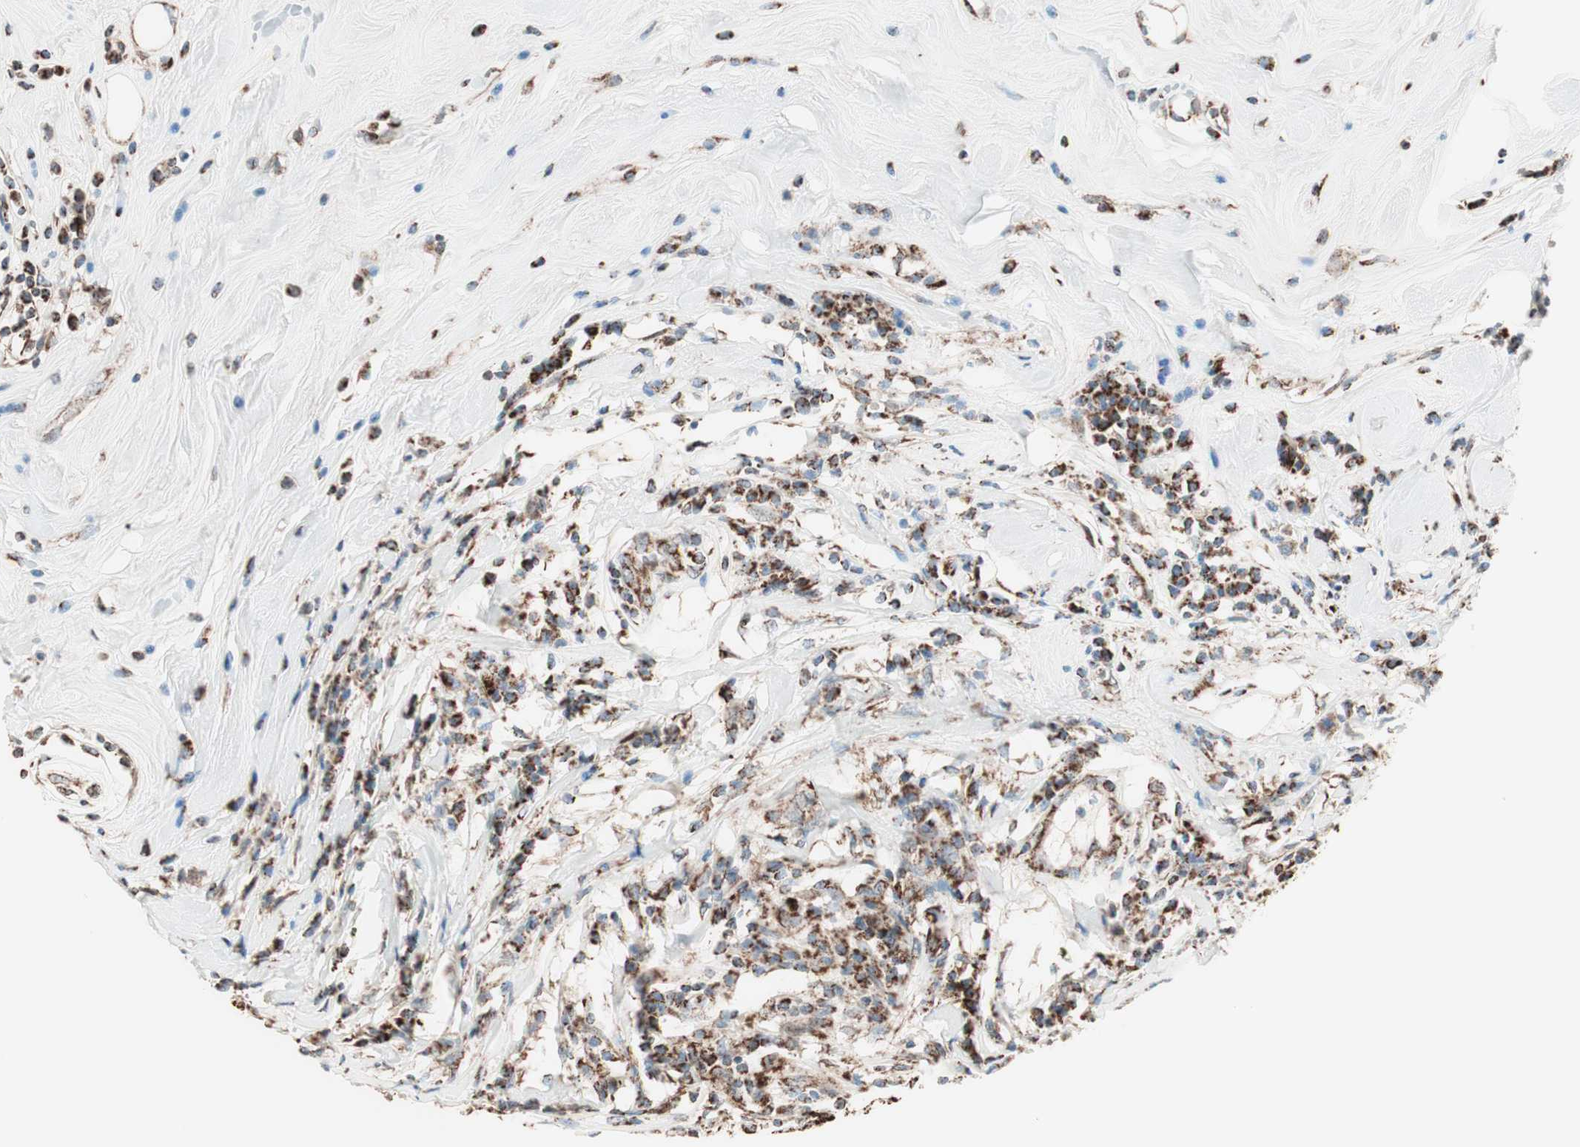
{"staining": {"intensity": "strong", "quantity": ">75%", "location": "cytoplasmic/membranous"}, "tissue": "breast cancer", "cell_type": "Tumor cells", "image_type": "cancer", "snomed": [{"axis": "morphology", "description": "Duct carcinoma"}, {"axis": "topography", "description": "Breast"}], "caption": "Immunohistochemical staining of human breast intraductal carcinoma exhibits high levels of strong cytoplasmic/membranous positivity in approximately >75% of tumor cells. The staining was performed using DAB, with brown indicating positive protein expression. Nuclei are stained blue with hematoxylin.", "gene": "TOMM22", "patient": {"sex": "female", "age": 27}}